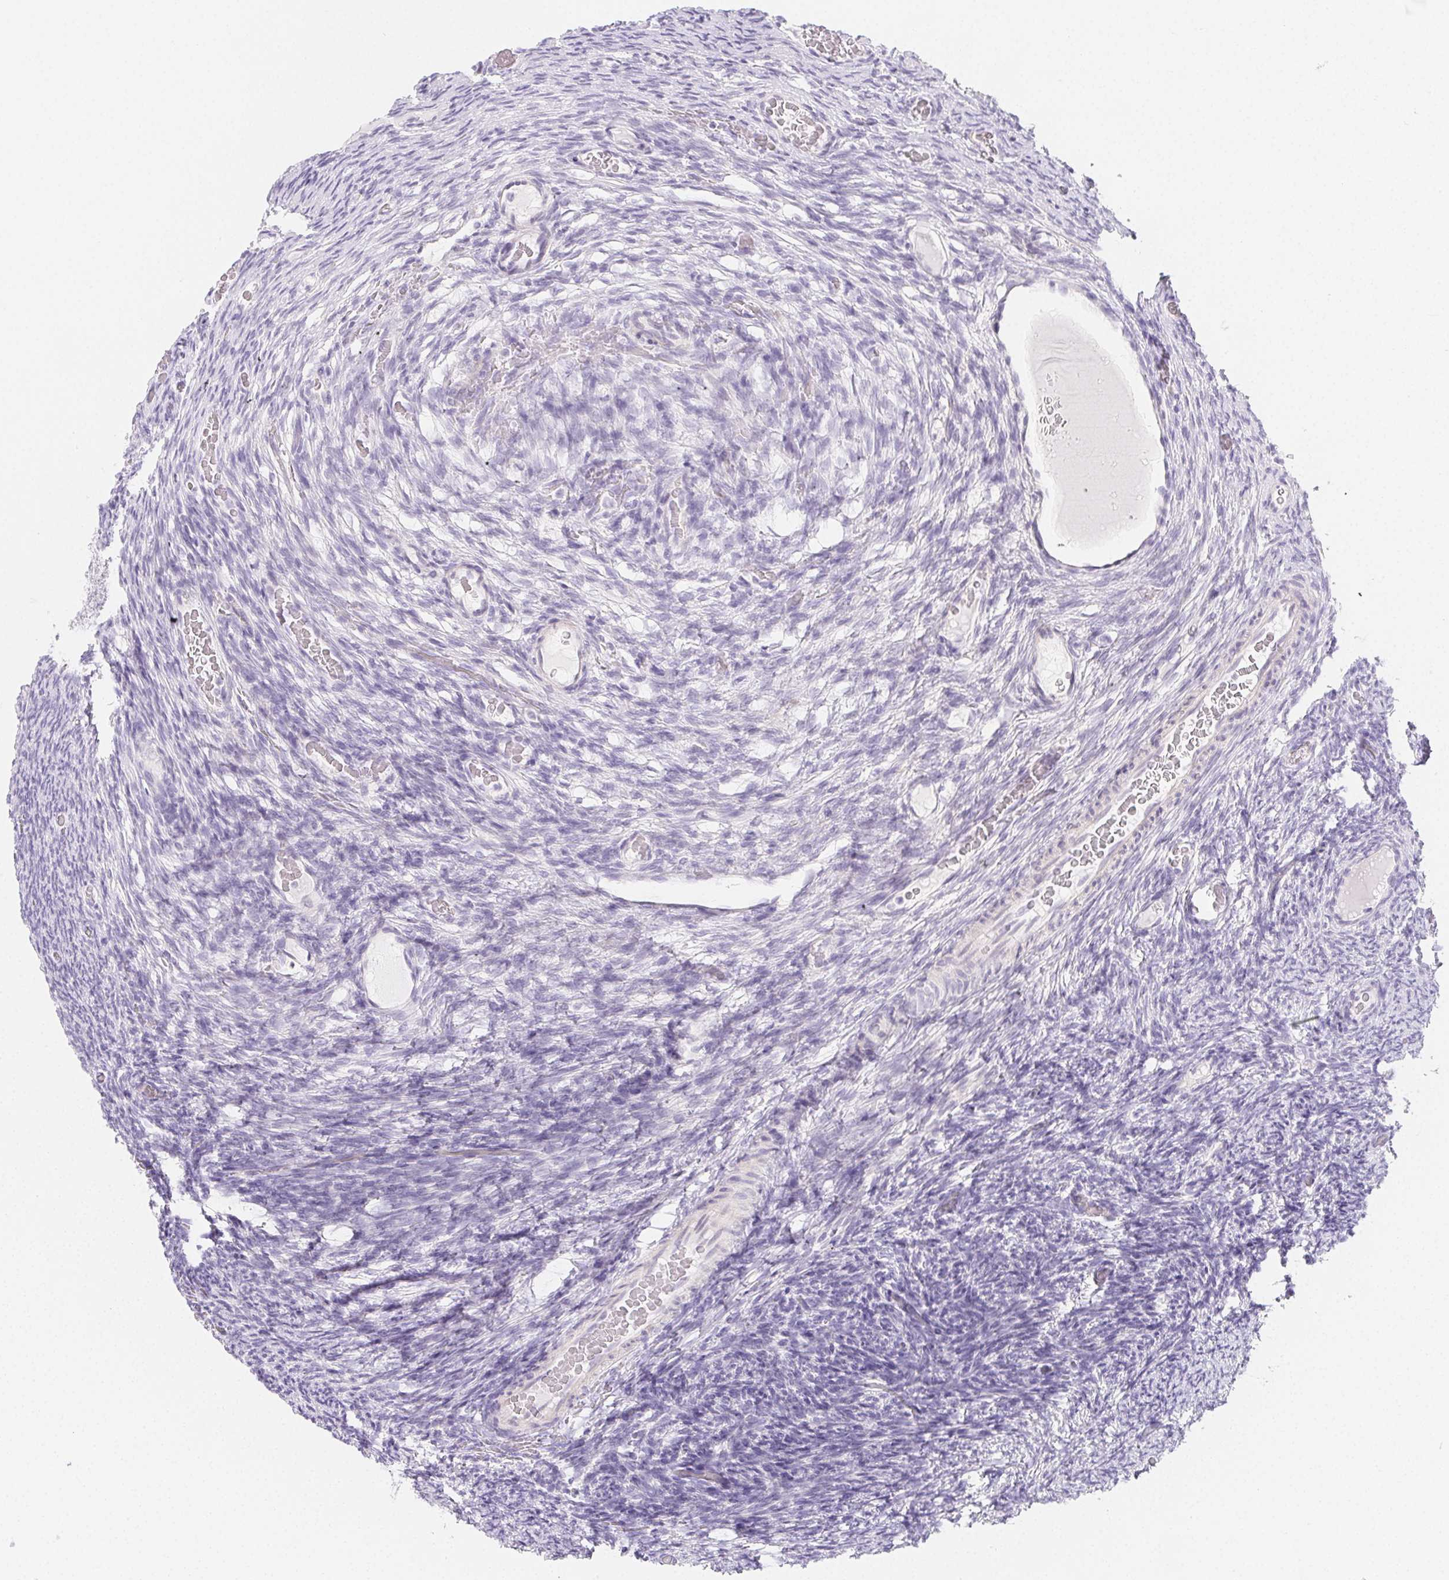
{"staining": {"intensity": "negative", "quantity": "none", "location": "none"}, "tissue": "ovary", "cell_type": "Ovarian stroma cells", "image_type": "normal", "snomed": [{"axis": "morphology", "description": "Normal tissue, NOS"}, {"axis": "topography", "description": "Ovary"}], "caption": "High magnification brightfield microscopy of normal ovary stained with DAB (brown) and counterstained with hematoxylin (blue): ovarian stroma cells show no significant expression. The staining is performed using DAB brown chromogen with nuclei counter-stained in using hematoxylin.", "gene": "ZBBX", "patient": {"sex": "female", "age": 34}}